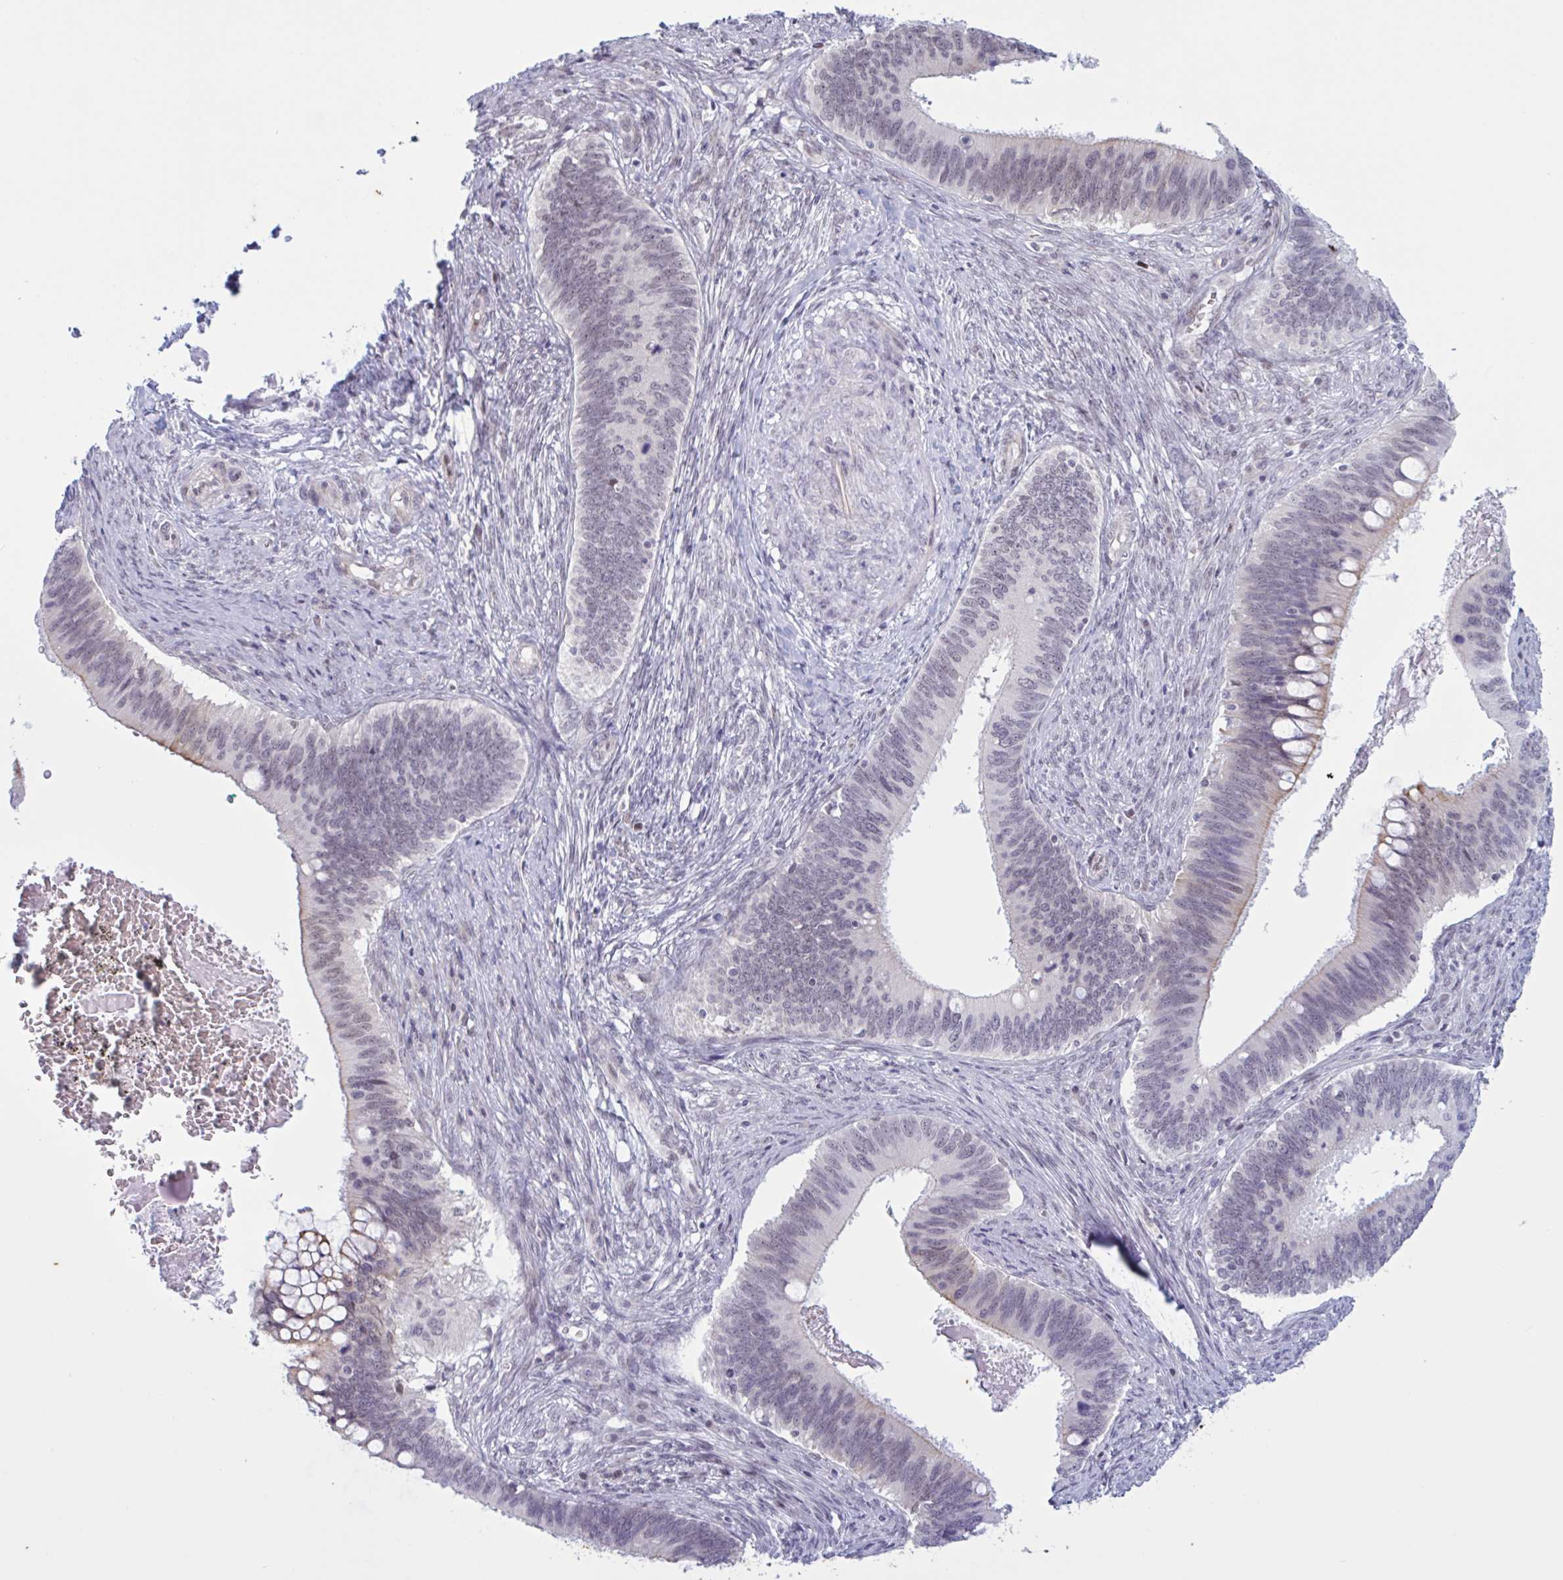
{"staining": {"intensity": "negative", "quantity": "none", "location": "none"}, "tissue": "cervical cancer", "cell_type": "Tumor cells", "image_type": "cancer", "snomed": [{"axis": "morphology", "description": "Adenocarcinoma, NOS"}, {"axis": "topography", "description": "Cervix"}], "caption": "Tumor cells show no significant protein positivity in cervical cancer.", "gene": "PRMT6", "patient": {"sex": "female", "age": 42}}